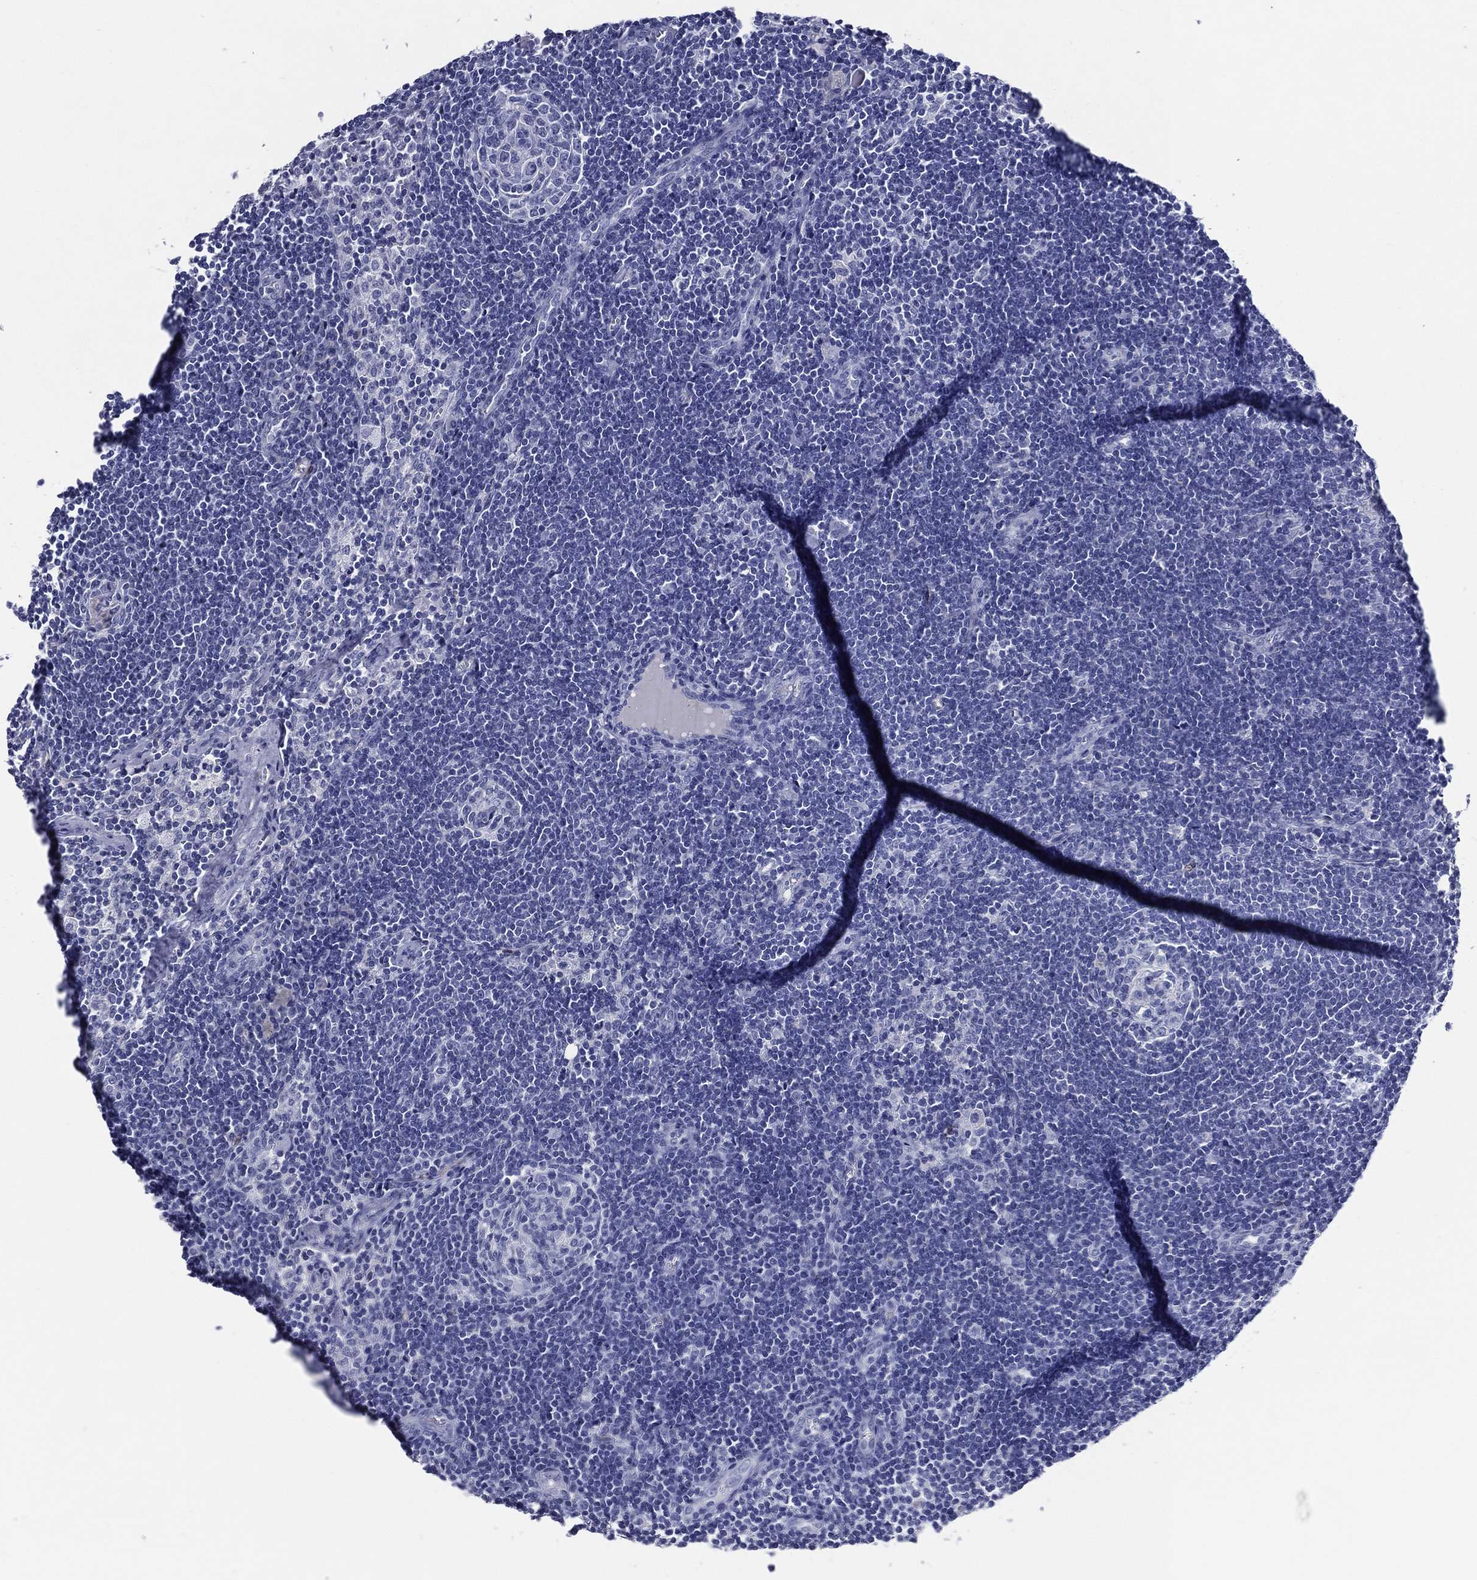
{"staining": {"intensity": "negative", "quantity": "none", "location": "none"}, "tissue": "lymph node", "cell_type": "Germinal center cells", "image_type": "normal", "snomed": [{"axis": "morphology", "description": "Normal tissue, NOS"}, {"axis": "morphology", "description": "Adenocarcinoma, NOS"}, {"axis": "topography", "description": "Lymph node"}, {"axis": "topography", "description": "Pancreas"}], "caption": "Germinal center cells are negative for brown protein staining in normal lymph node. The staining was performed using DAB (3,3'-diaminobenzidine) to visualize the protein expression in brown, while the nuclei were stained in blue with hematoxylin (Magnification: 20x).", "gene": "ACE2", "patient": {"sex": "female", "age": 58}}